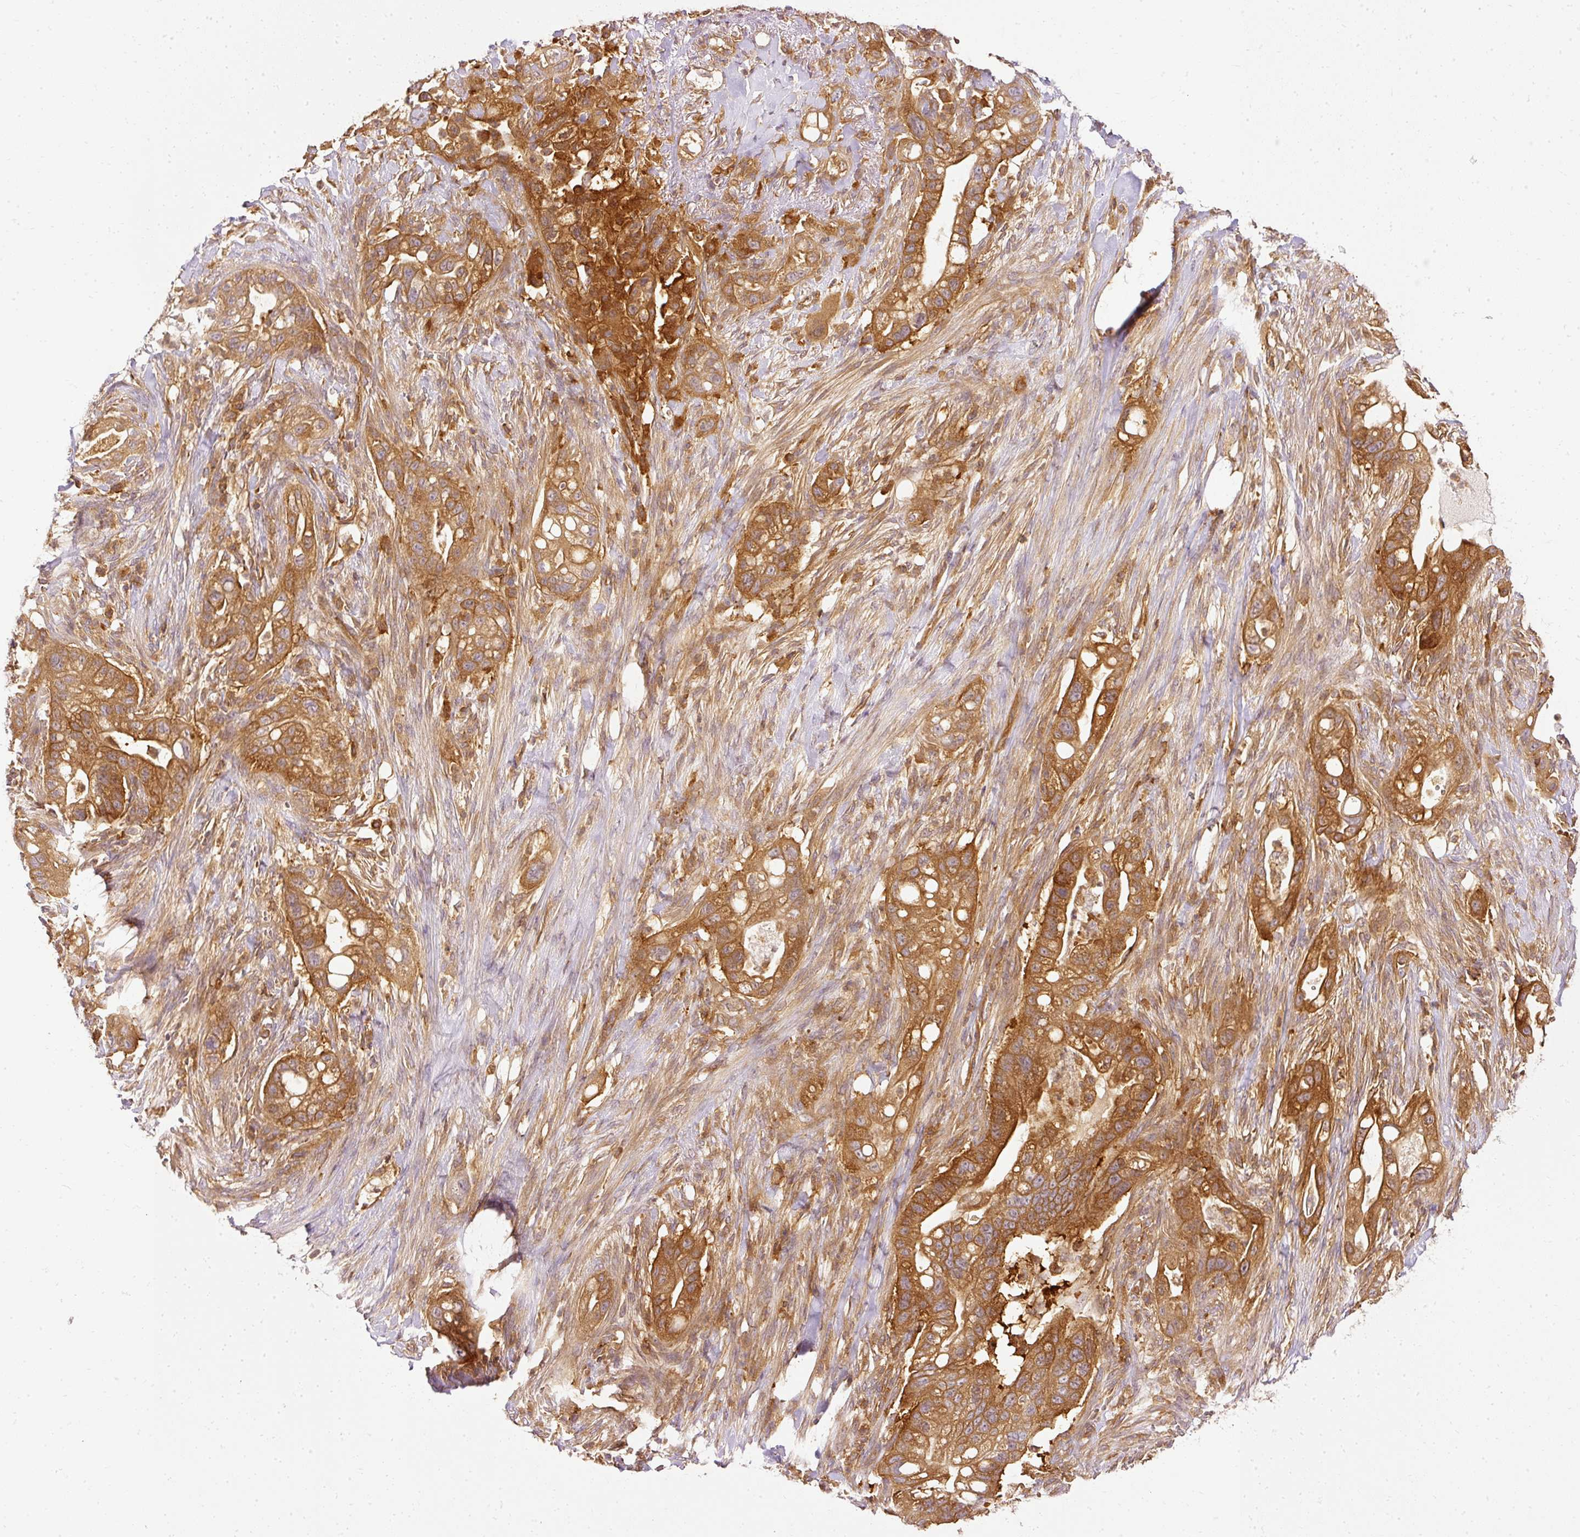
{"staining": {"intensity": "strong", "quantity": ">75%", "location": "cytoplasmic/membranous"}, "tissue": "pancreatic cancer", "cell_type": "Tumor cells", "image_type": "cancer", "snomed": [{"axis": "morphology", "description": "Adenocarcinoma, NOS"}, {"axis": "topography", "description": "Pancreas"}], "caption": "Immunohistochemistry (IHC) (DAB) staining of human pancreatic adenocarcinoma exhibits strong cytoplasmic/membranous protein expression in approximately >75% of tumor cells.", "gene": "ARMH3", "patient": {"sex": "male", "age": 44}}